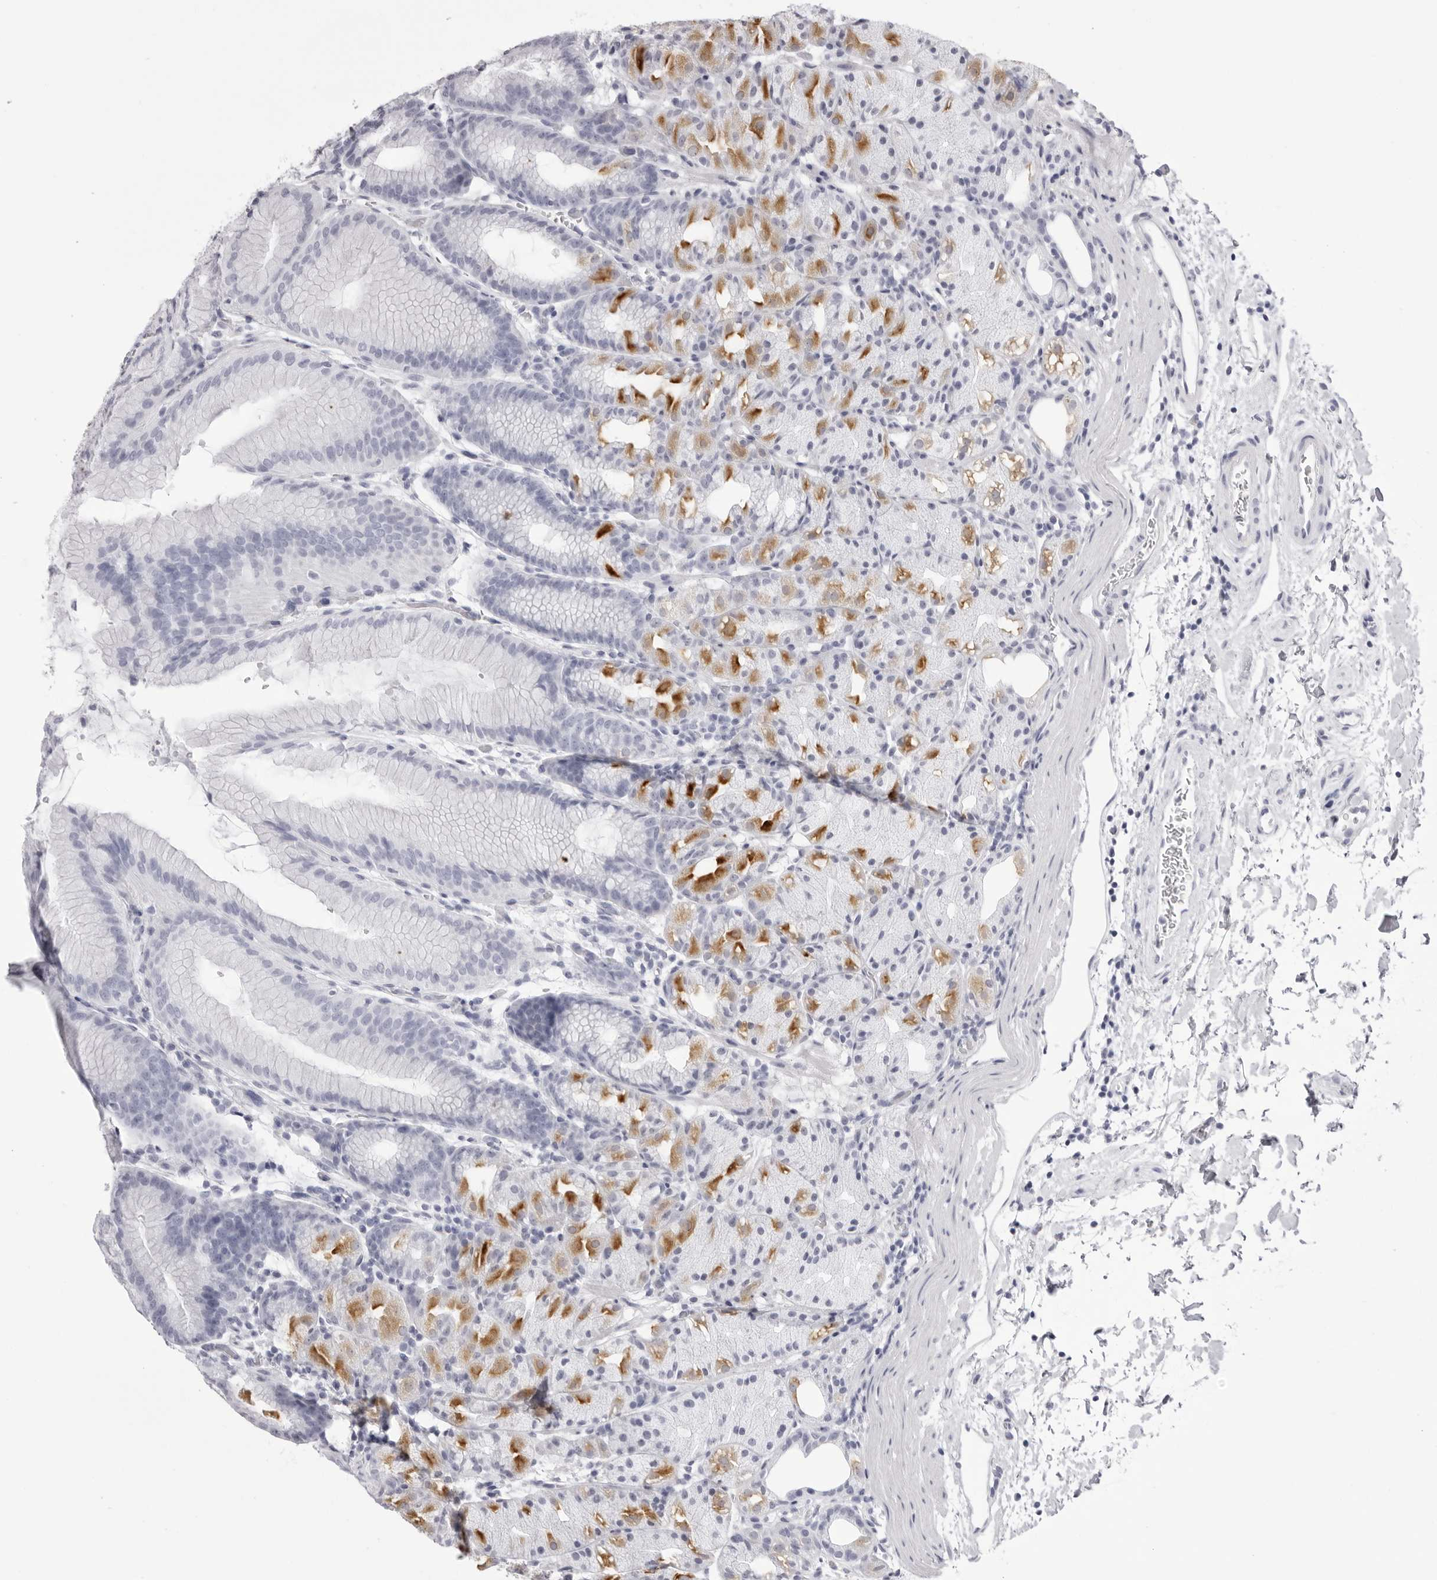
{"staining": {"intensity": "moderate", "quantity": "25%-75%", "location": "cytoplasmic/membranous"}, "tissue": "stomach", "cell_type": "Glandular cells", "image_type": "normal", "snomed": [{"axis": "morphology", "description": "Normal tissue, NOS"}, {"axis": "topography", "description": "Stomach, upper"}], "caption": "IHC (DAB (3,3'-diaminobenzidine)) staining of benign human stomach displays moderate cytoplasmic/membranous protein expression in about 25%-75% of glandular cells.", "gene": "TMOD4", "patient": {"sex": "male", "age": 48}}